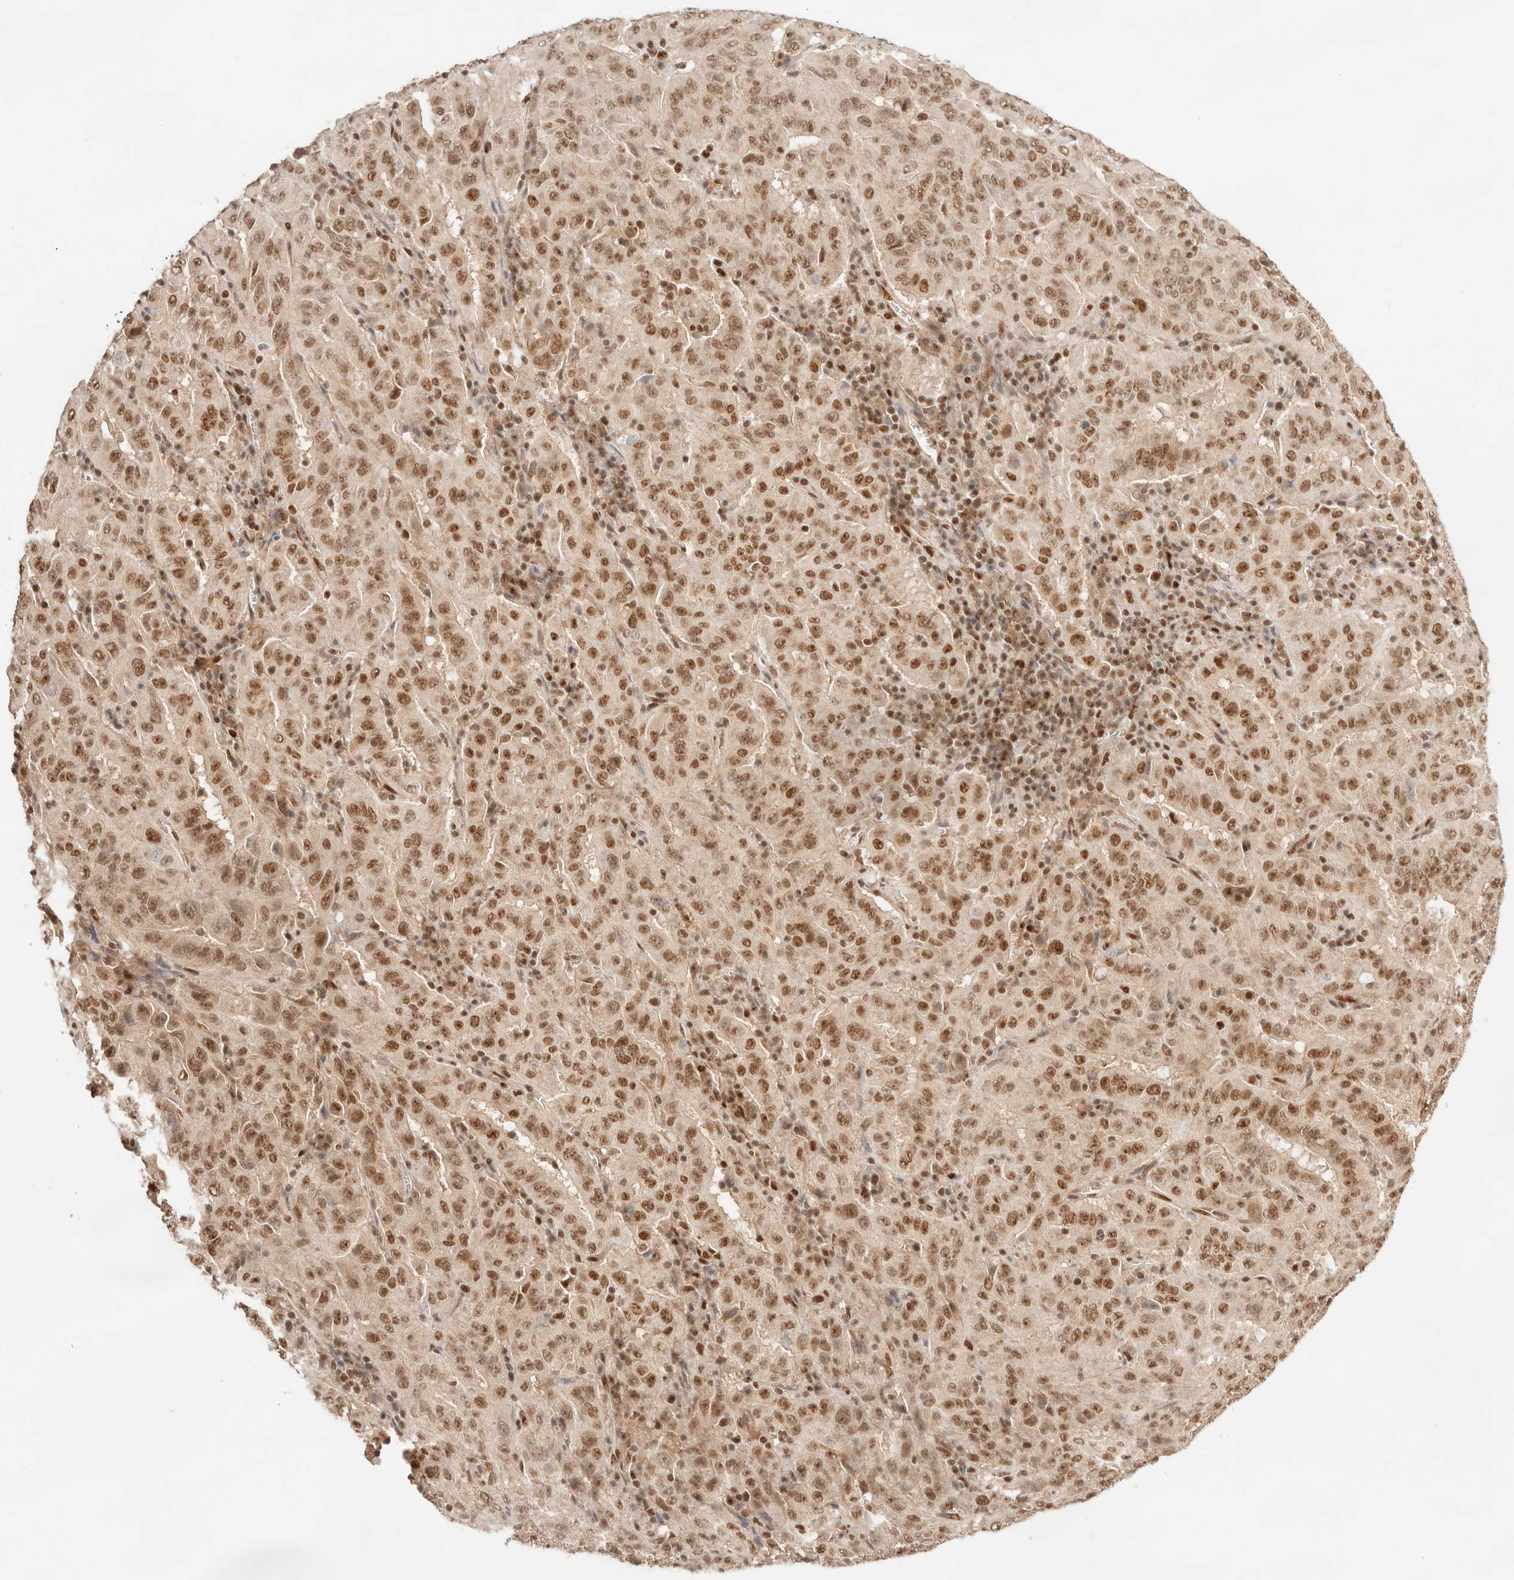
{"staining": {"intensity": "moderate", "quantity": ">75%", "location": "nuclear"}, "tissue": "pancreatic cancer", "cell_type": "Tumor cells", "image_type": "cancer", "snomed": [{"axis": "morphology", "description": "Adenocarcinoma, NOS"}, {"axis": "topography", "description": "Pancreas"}], "caption": "Brown immunohistochemical staining in human pancreatic cancer (adenocarcinoma) displays moderate nuclear staining in approximately >75% of tumor cells.", "gene": "GTF2E2", "patient": {"sex": "male", "age": 63}}